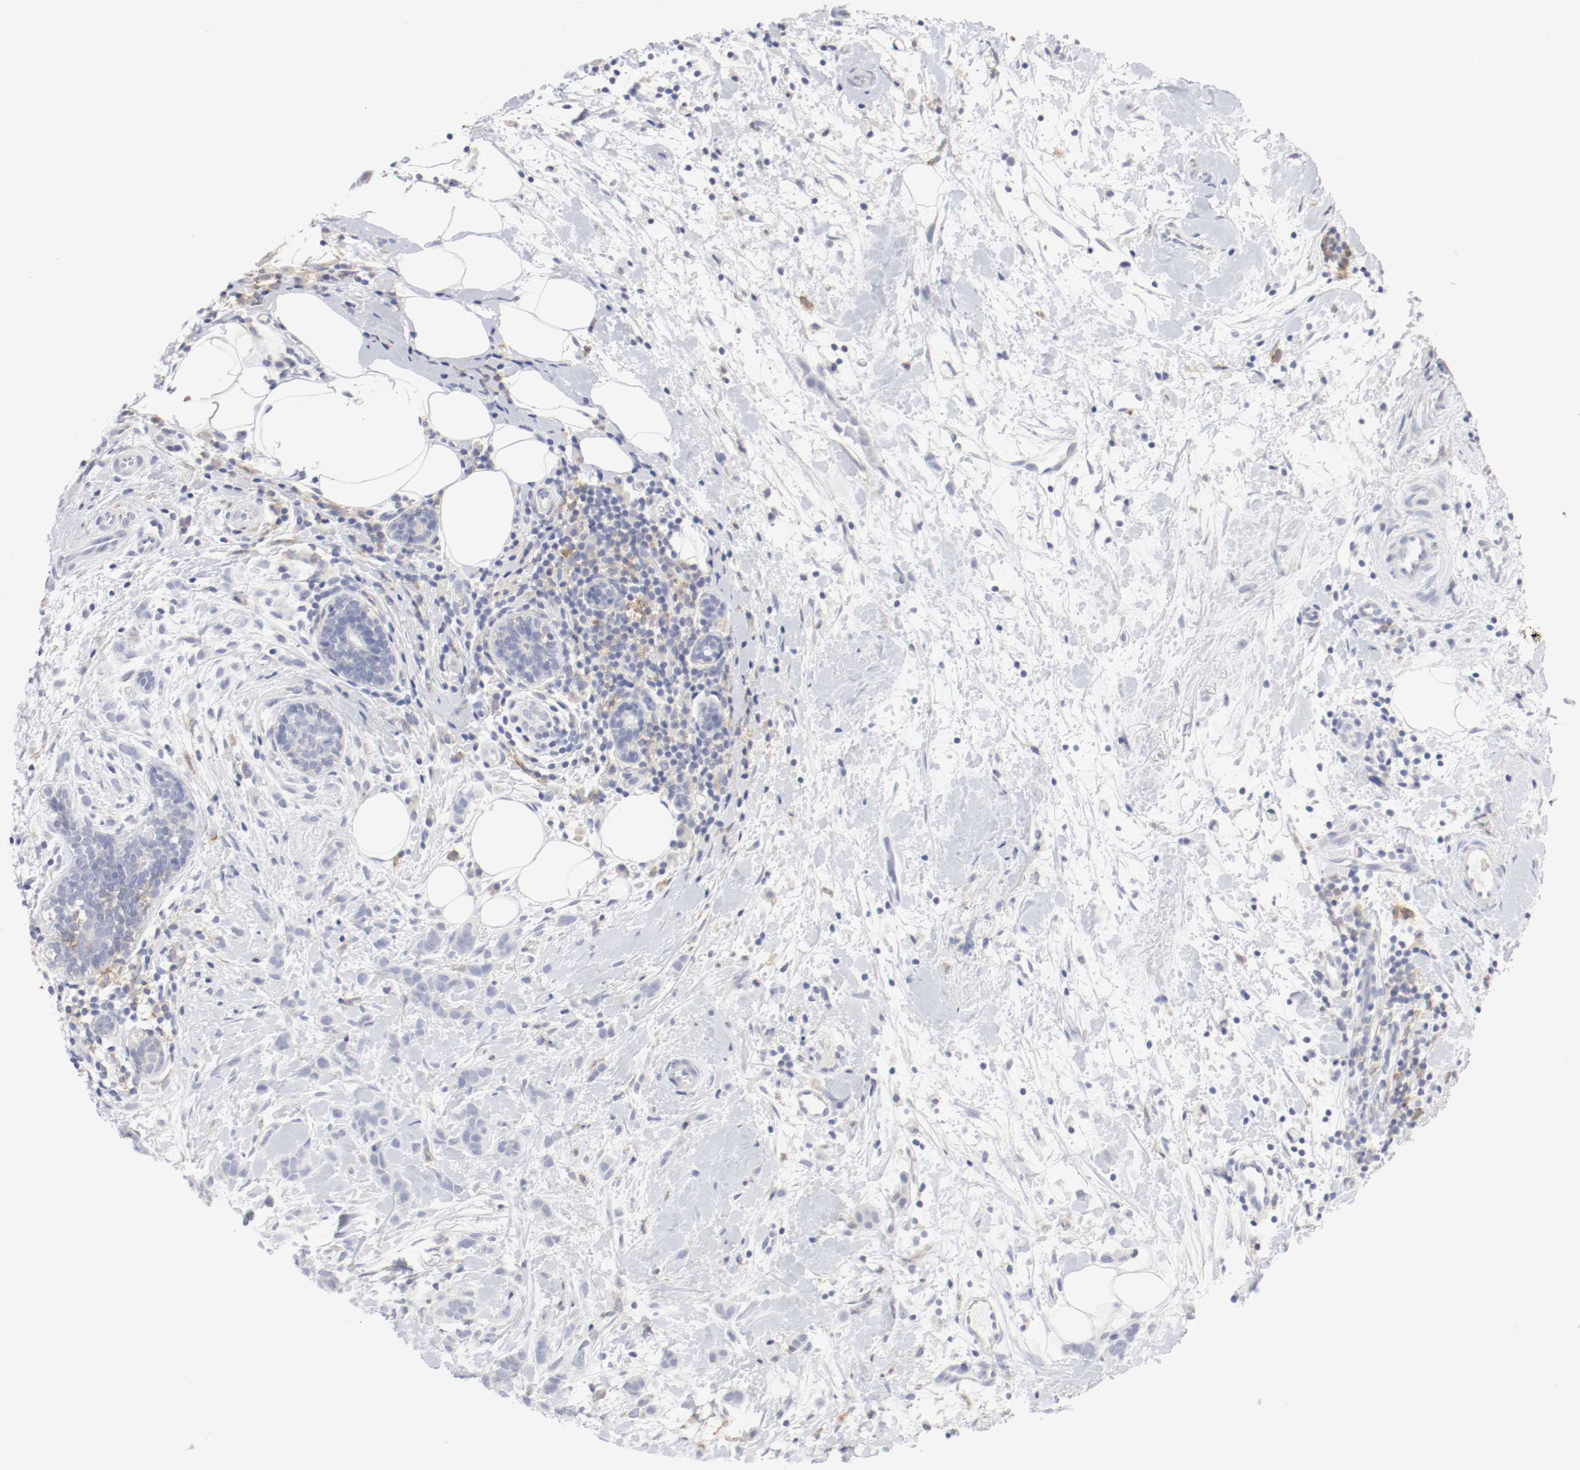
{"staining": {"intensity": "negative", "quantity": "none", "location": "none"}, "tissue": "breast cancer", "cell_type": "Tumor cells", "image_type": "cancer", "snomed": [{"axis": "morphology", "description": "Lobular carcinoma, in situ"}, {"axis": "morphology", "description": "Lobular carcinoma"}, {"axis": "topography", "description": "Breast"}], "caption": "Breast cancer was stained to show a protein in brown. There is no significant expression in tumor cells.", "gene": "ITGAX", "patient": {"sex": "female", "age": 41}}